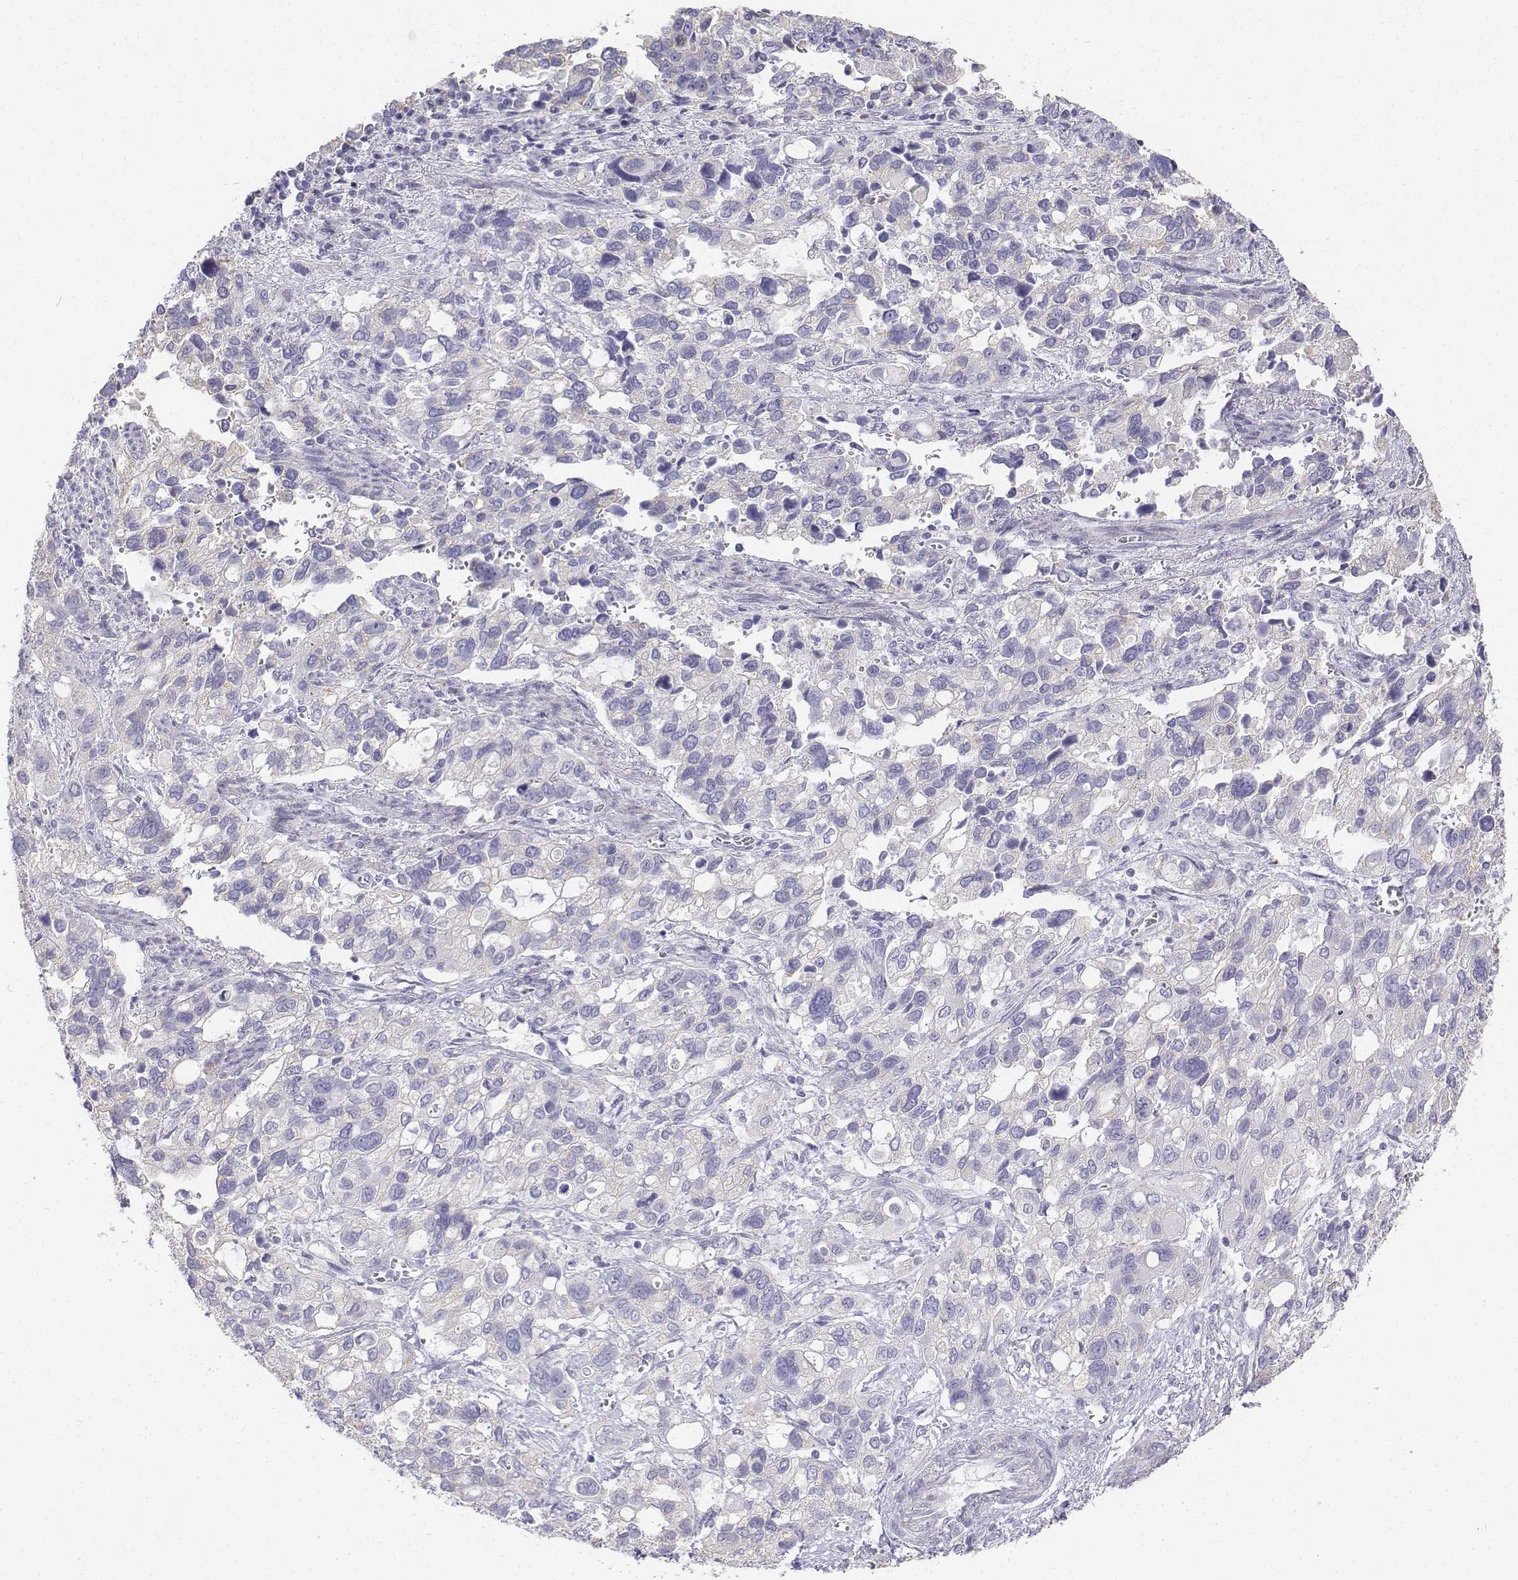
{"staining": {"intensity": "negative", "quantity": "none", "location": "none"}, "tissue": "stomach cancer", "cell_type": "Tumor cells", "image_type": "cancer", "snomed": [{"axis": "morphology", "description": "Adenocarcinoma, NOS"}, {"axis": "topography", "description": "Stomach, upper"}], "caption": "DAB (3,3'-diaminobenzidine) immunohistochemical staining of stomach cancer (adenocarcinoma) reveals no significant expression in tumor cells.", "gene": "LGSN", "patient": {"sex": "female", "age": 81}}